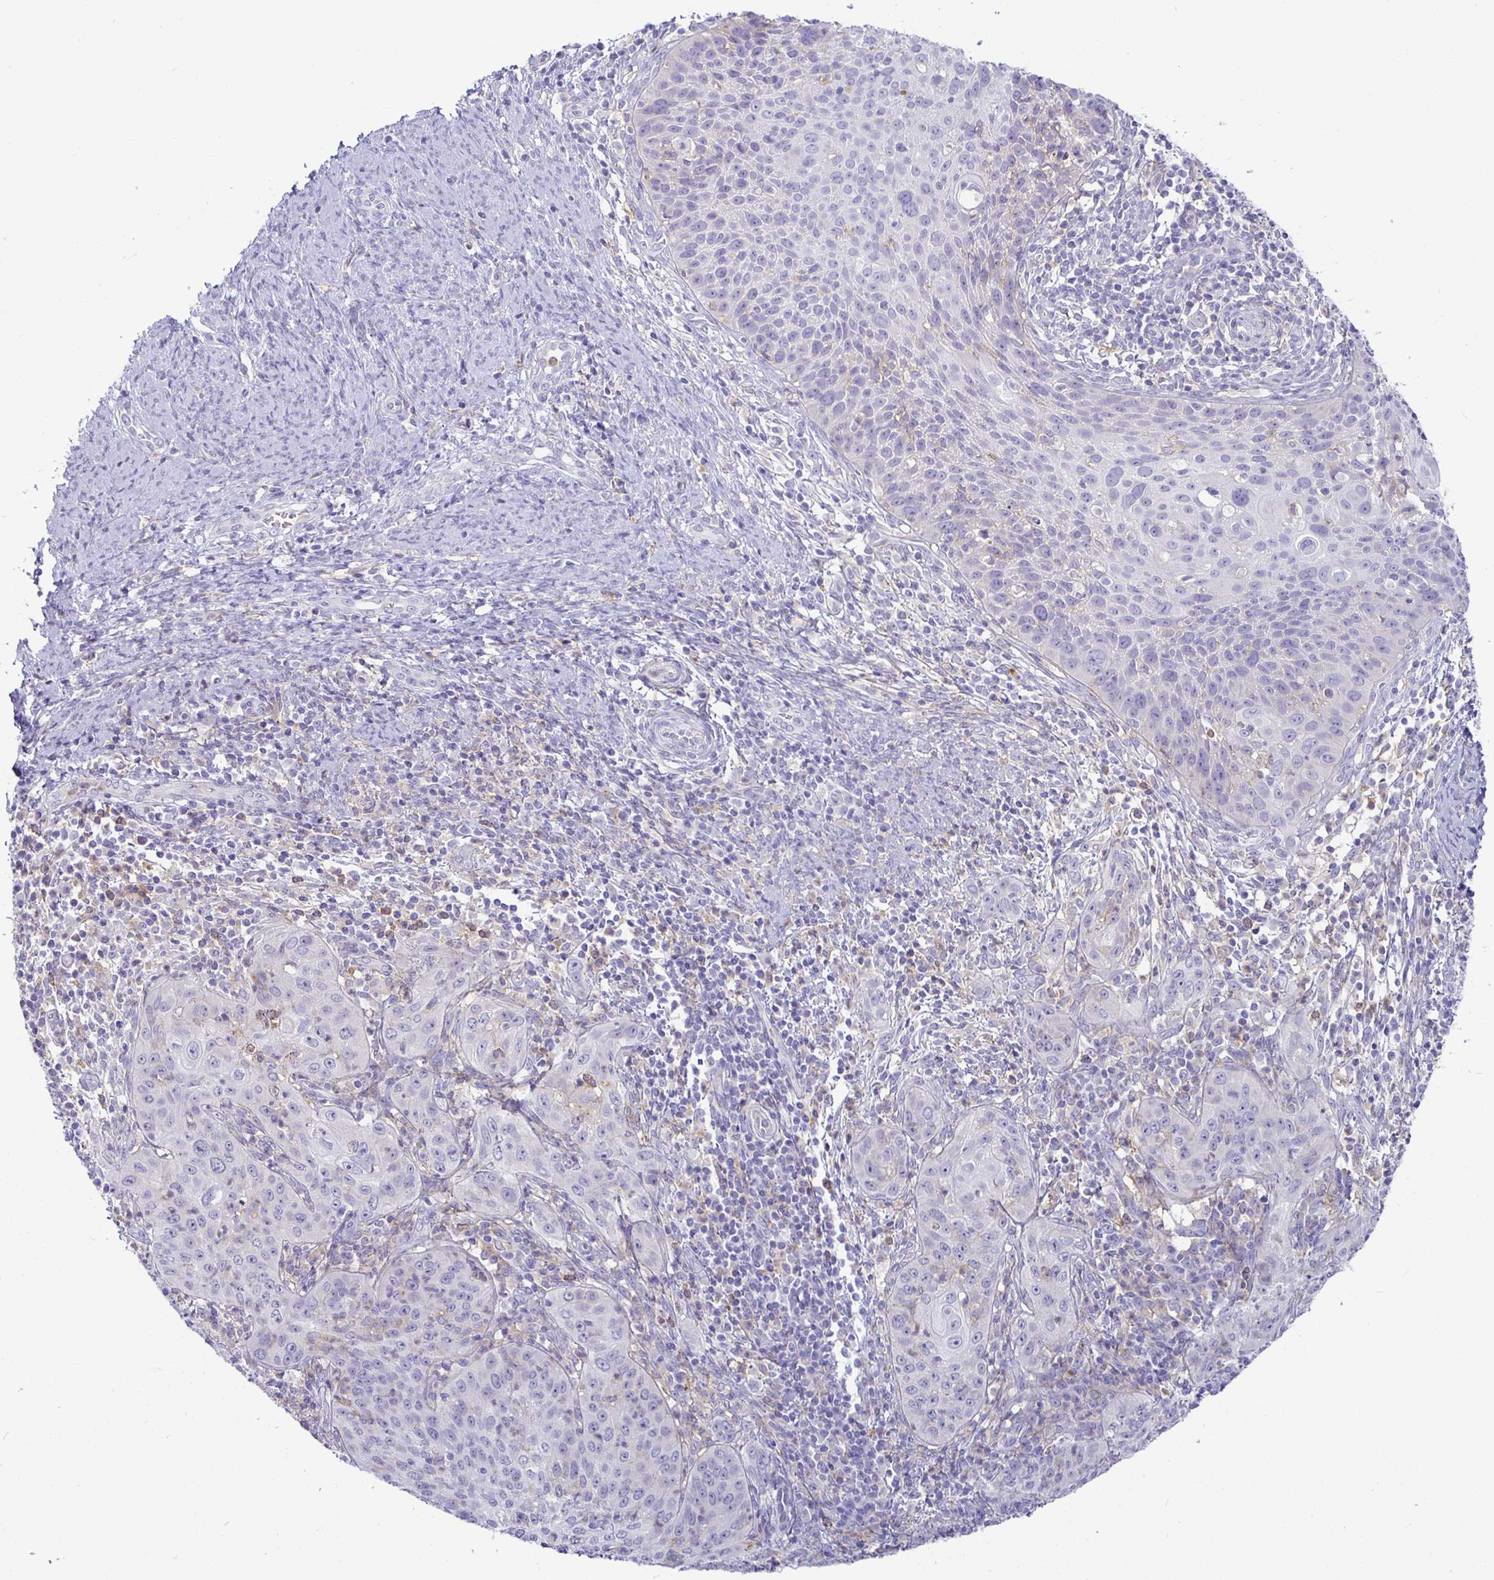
{"staining": {"intensity": "negative", "quantity": "none", "location": "none"}, "tissue": "cervical cancer", "cell_type": "Tumor cells", "image_type": "cancer", "snomed": [{"axis": "morphology", "description": "Squamous cell carcinoma, NOS"}, {"axis": "topography", "description": "Cervix"}], "caption": "IHC micrograph of squamous cell carcinoma (cervical) stained for a protein (brown), which demonstrates no expression in tumor cells. The staining is performed using DAB (3,3'-diaminobenzidine) brown chromogen with nuclei counter-stained in using hematoxylin.", "gene": "SIRPA", "patient": {"sex": "female", "age": 30}}